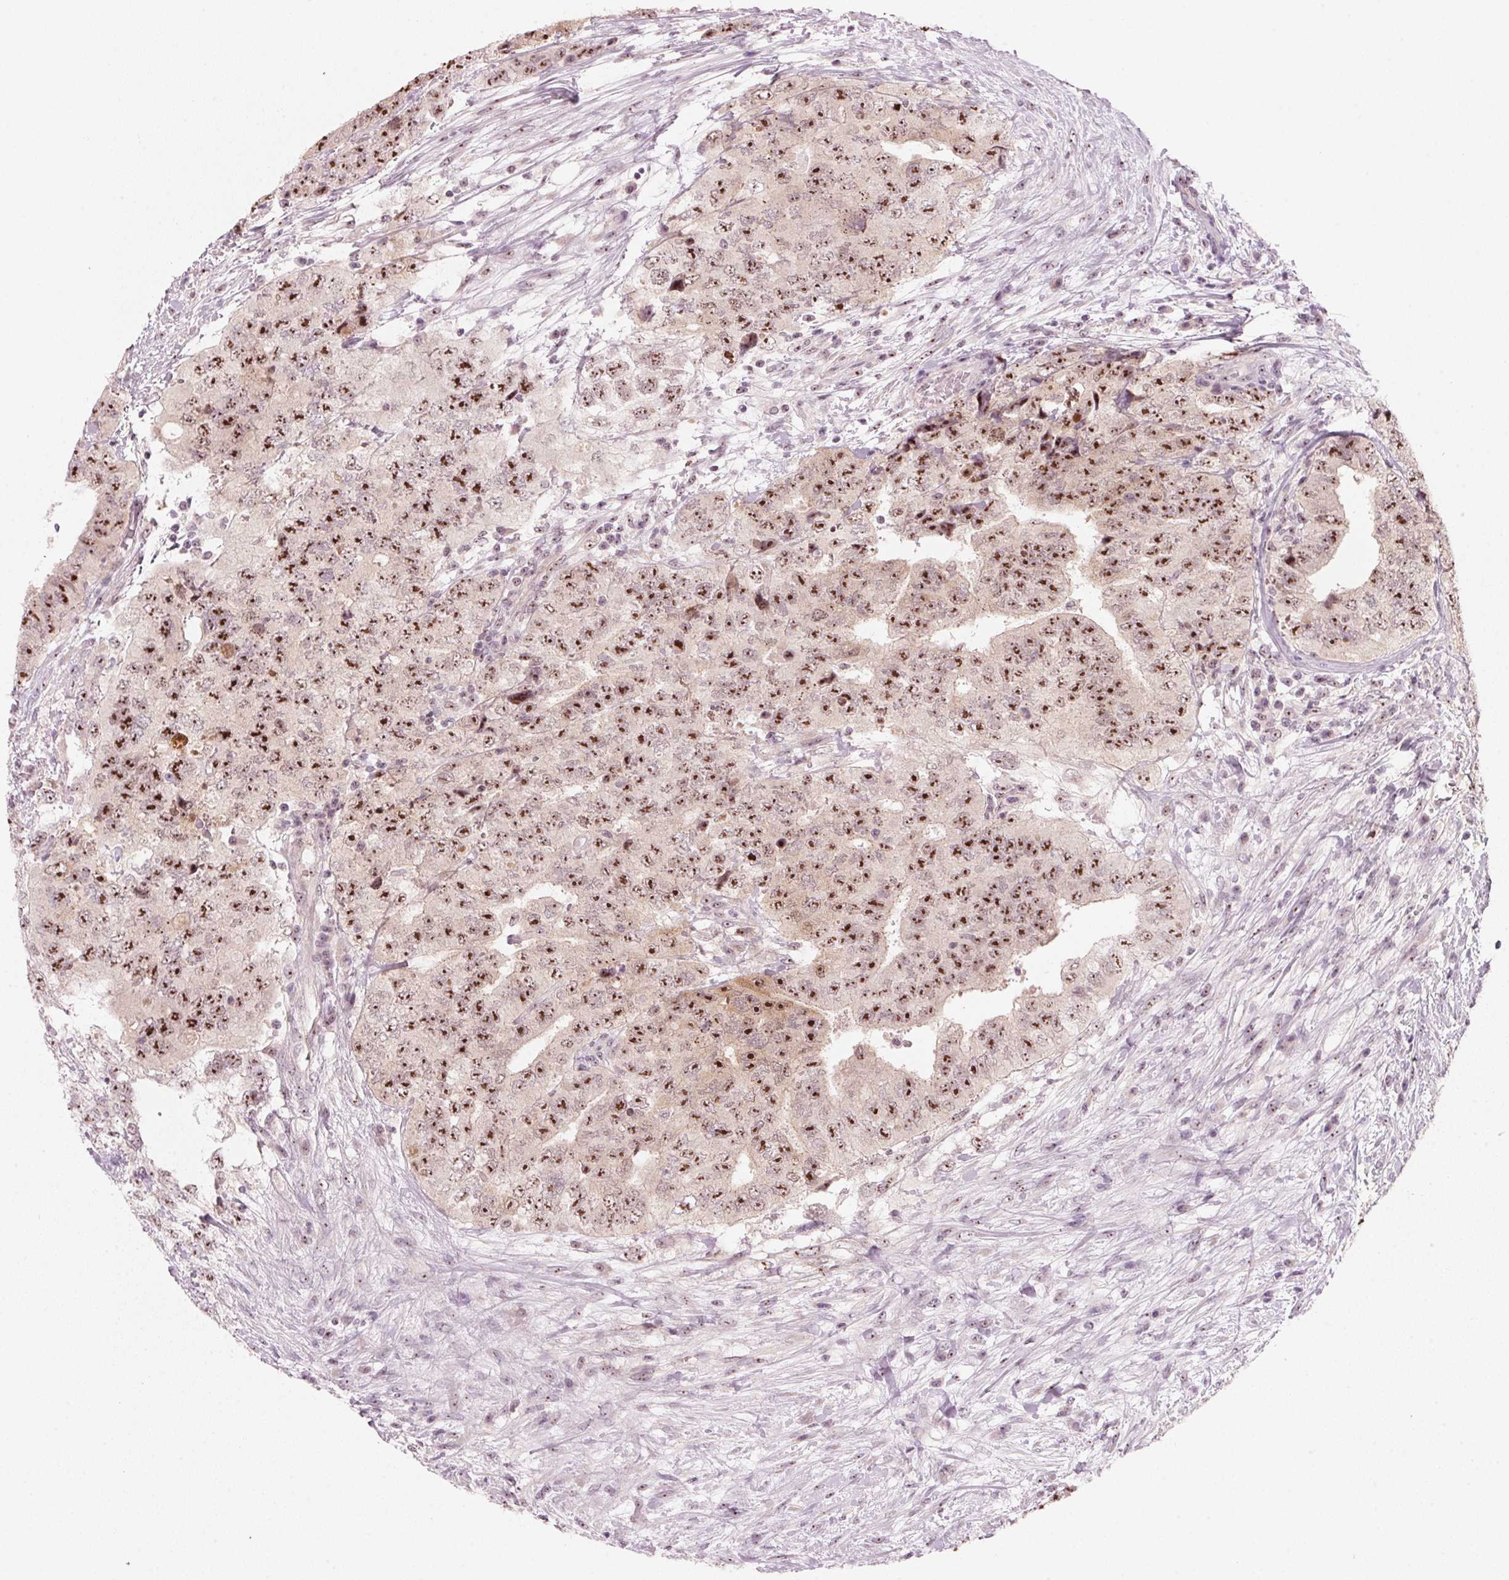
{"staining": {"intensity": "moderate", "quantity": ">75%", "location": "nuclear"}, "tissue": "testis cancer", "cell_type": "Tumor cells", "image_type": "cancer", "snomed": [{"axis": "morphology", "description": "Carcinoma, Embryonal, NOS"}, {"axis": "topography", "description": "Testis"}], "caption": "The image demonstrates staining of testis cancer, revealing moderate nuclear protein expression (brown color) within tumor cells. (DAB (3,3'-diaminobenzidine) IHC, brown staining for protein, blue staining for nuclei).", "gene": "DNTTIP2", "patient": {"sex": "male", "age": 24}}